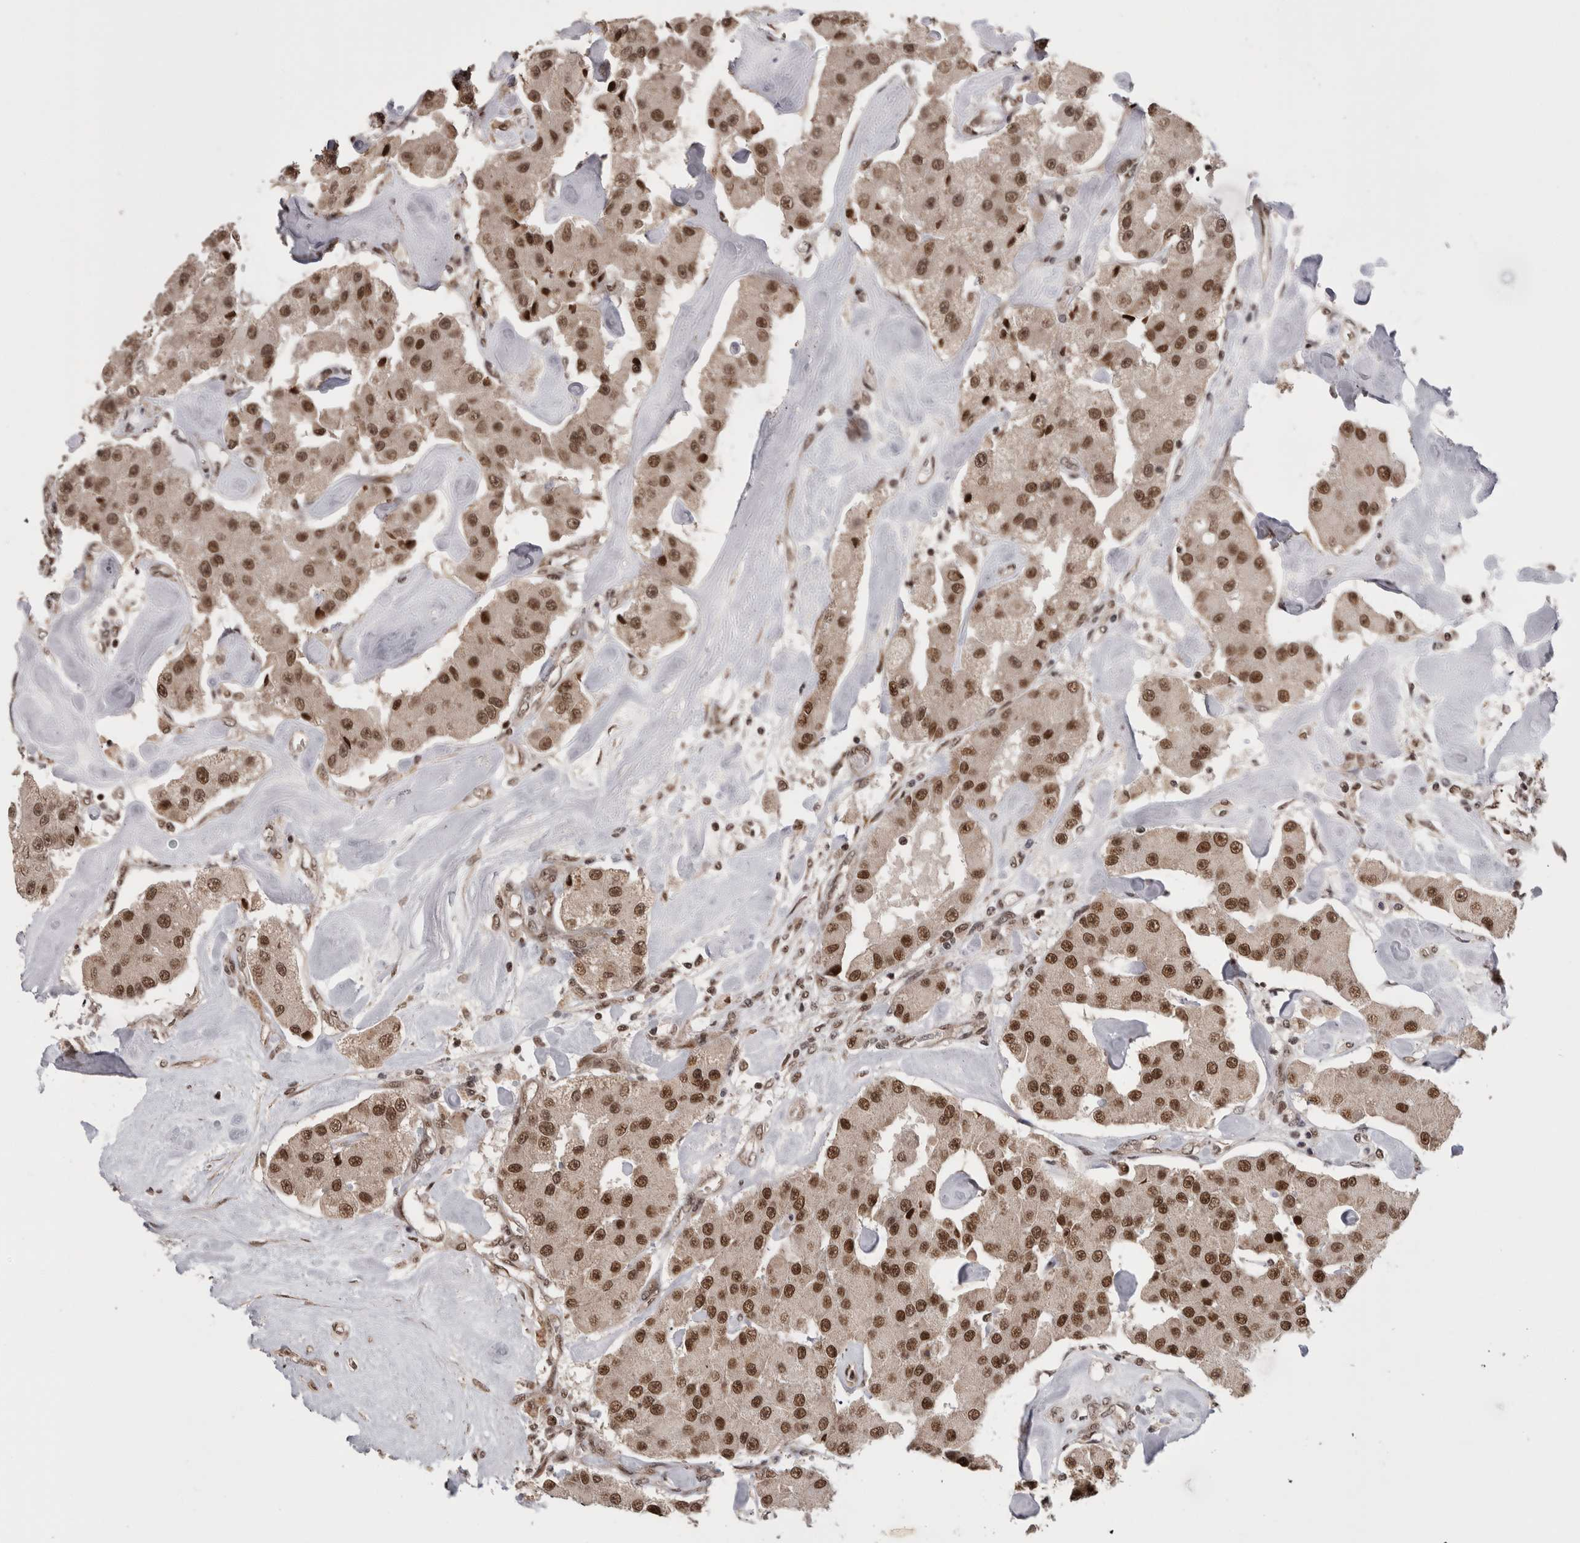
{"staining": {"intensity": "moderate", "quantity": ">75%", "location": "nuclear"}, "tissue": "carcinoid", "cell_type": "Tumor cells", "image_type": "cancer", "snomed": [{"axis": "morphology", "description": "Carcinoid, malignant, NOS"}, {"axis": "topography", "description": "Pancreas"}], "caption": "The histopathology image demonstrates a brown stain indicating the presence of a protein in the nuclear of tumor cells in carcinoid (malignant).", "gene": "CPSF2", "patient": {"sex": "male", "age": 41}}